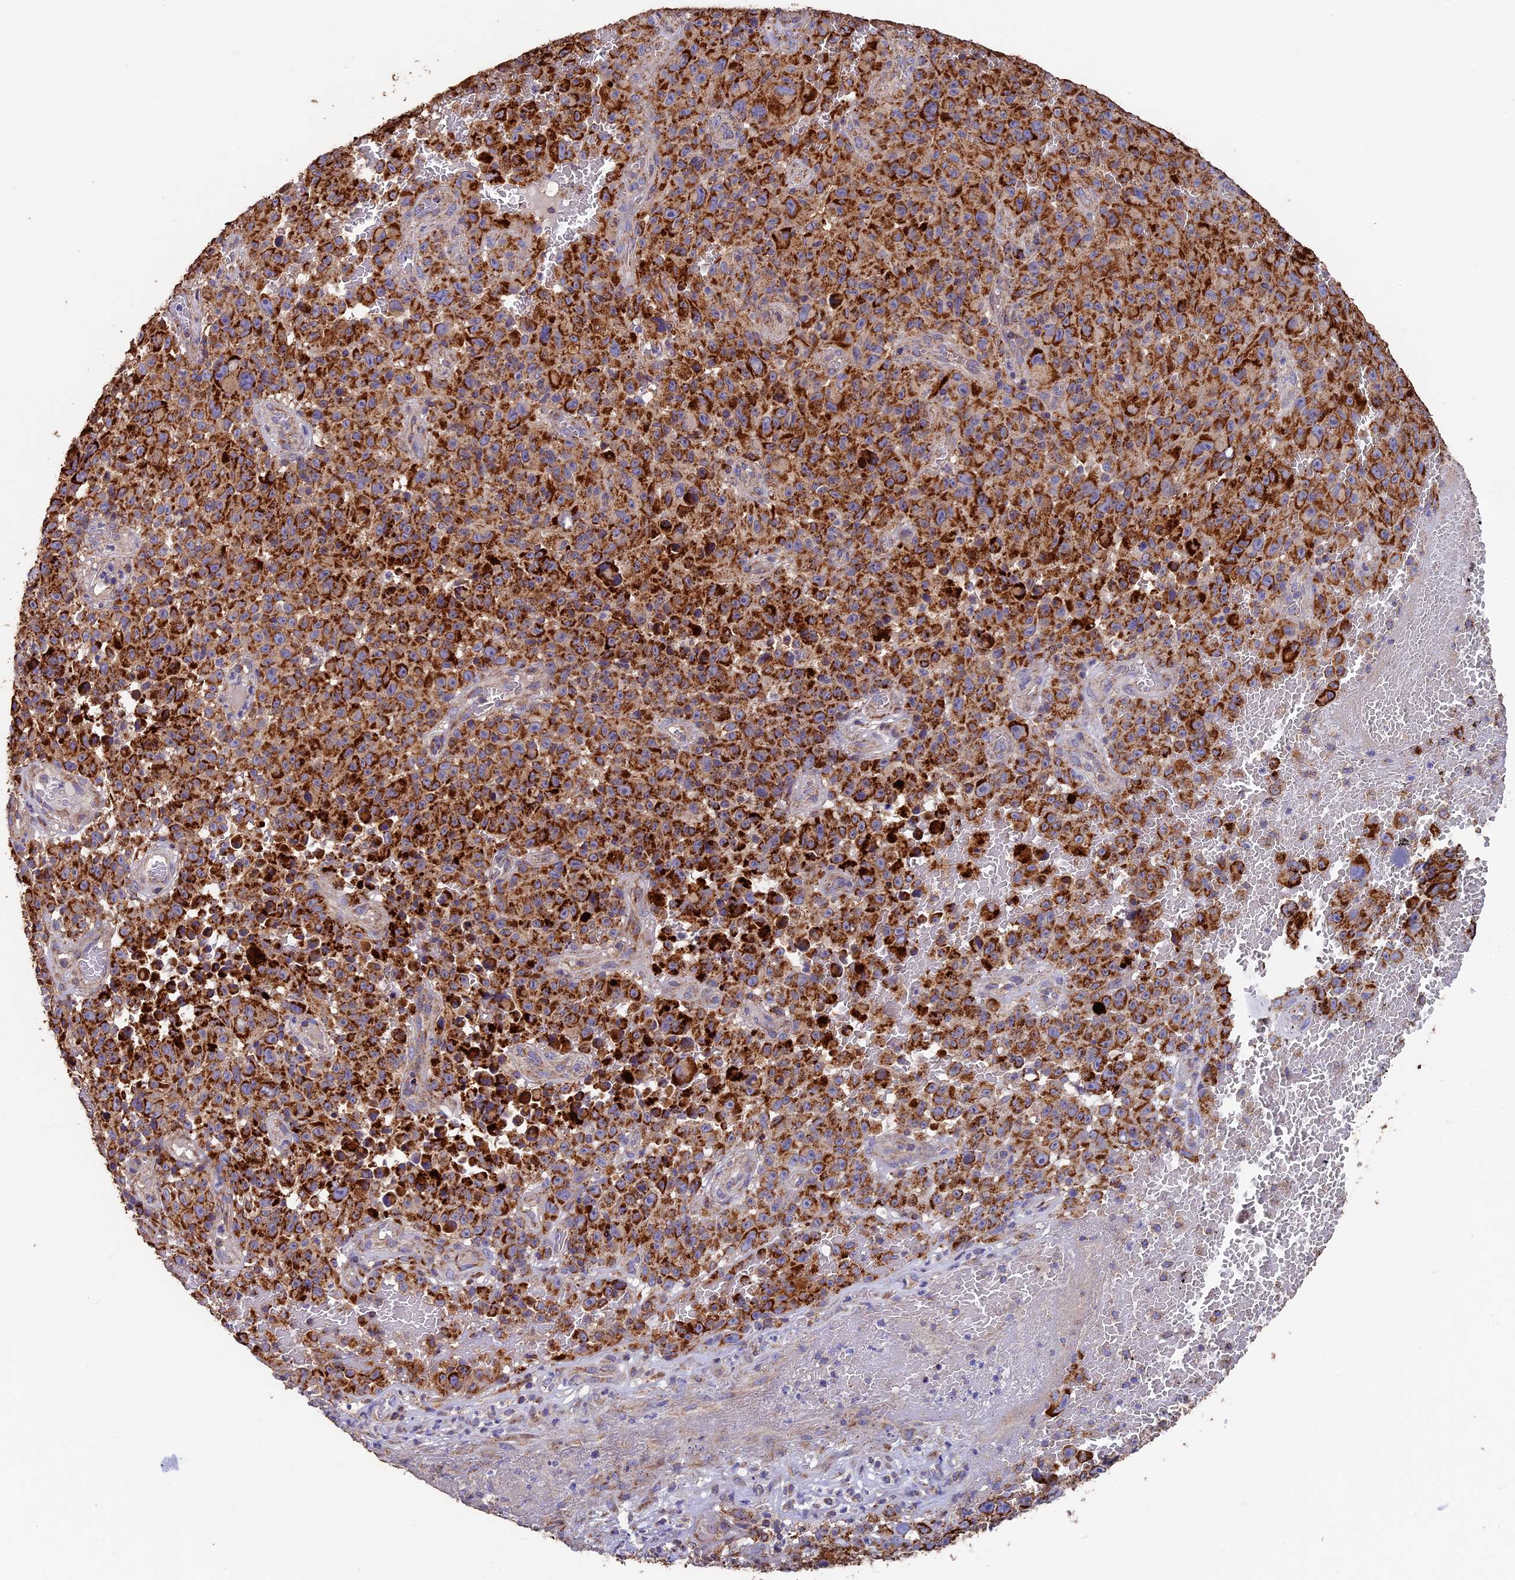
{"staining": {"intensity": "strong", "quantity": ">75%", "location": "cytoplasmic/membranous"}, "tissue": "melanoma", "cell_type": "Tumor cells", "image_type": "cancer", "snomed": [{"axis": "morphology", "description": "Malignant melanoma, NOS"}, {"axis": "topography", "description": "Skin"}], "caption": "Protein staining exhibits strong cytoplasmic/membranous staining in about >75% of tumor cells in melanoma. The staining is performed using DAB brown chromogen to label protein expression. The nuclei are counter-stained blue using hematoxylin.", "gene": "ADAT1", "patient": {"sex": "female", "age": 82}}